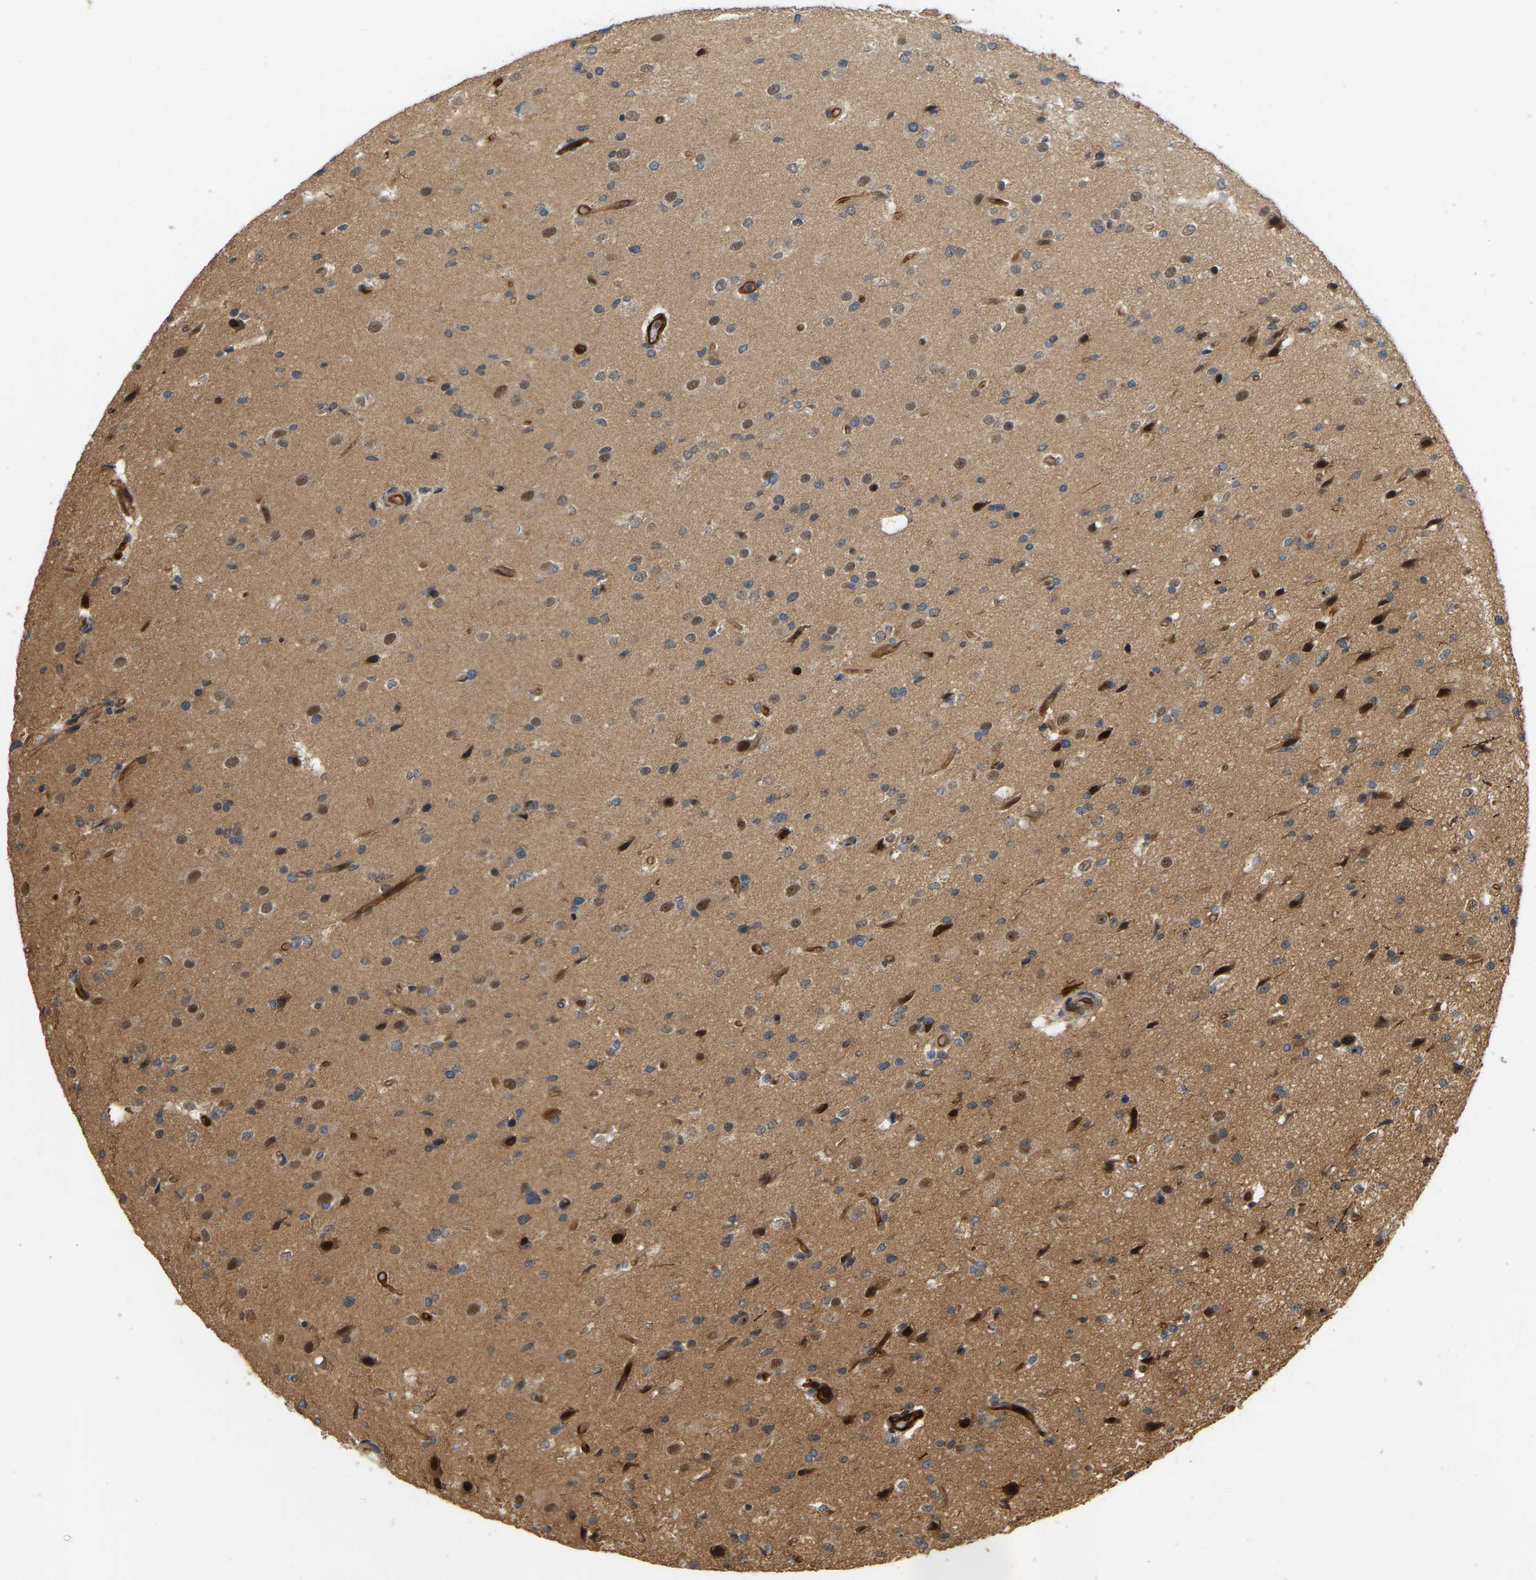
{"staining": {"intensity": "strong", "quantity": "<25%", "location": "nuclear"}, "tissue": "glioma", "cell_type": "Tumor cells", "image_type": "cancer", "snomed": [{"axis": "morphology", "description": "Glioma, malignant, High grade"}, {"axis": "topography", "description": "Brain"}], "caption": "Protein positivity by immunohistochemistry shows strong nuclear expression in about <25% of tumor cells in malignant high-grade glioma.", "gene": "LIMK2", "patient": {"sex": "male", "age": 33}}